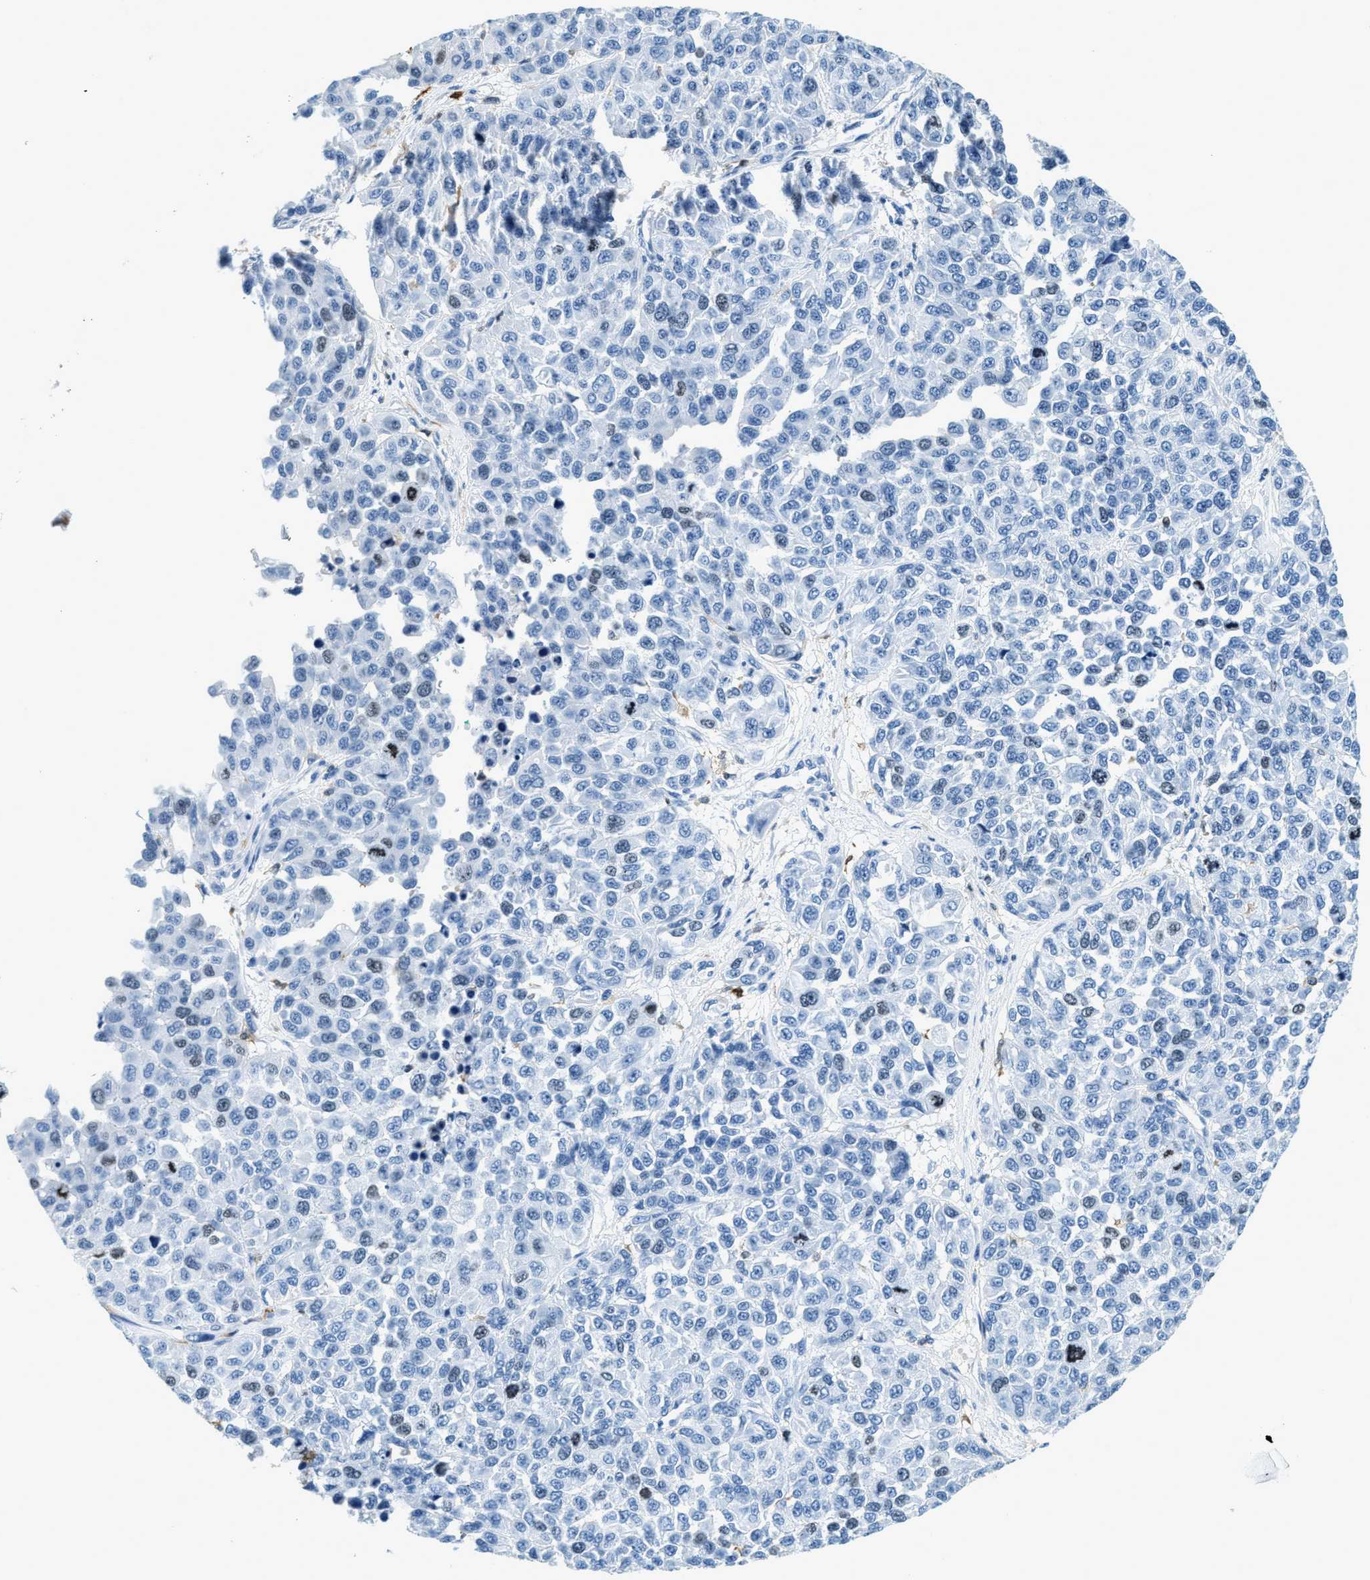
{"staining": {"intensity": "negative", "quantity": "none", "location": "none"}, "tissue": "melanoma", "cell_type": "Tumor cells", "image_type": "cancer", "snomed": [{"axis": "morphology", "description": "Malignant melanoma, NOS"}, {"axis": "topography", "description": "Skin"}], "caption": "Malignant melanoma stained for a protein using IHC exhibits no staining tumor cells.", "gene": "CAPG", "patient": {"sex": "male", "age": 62}}